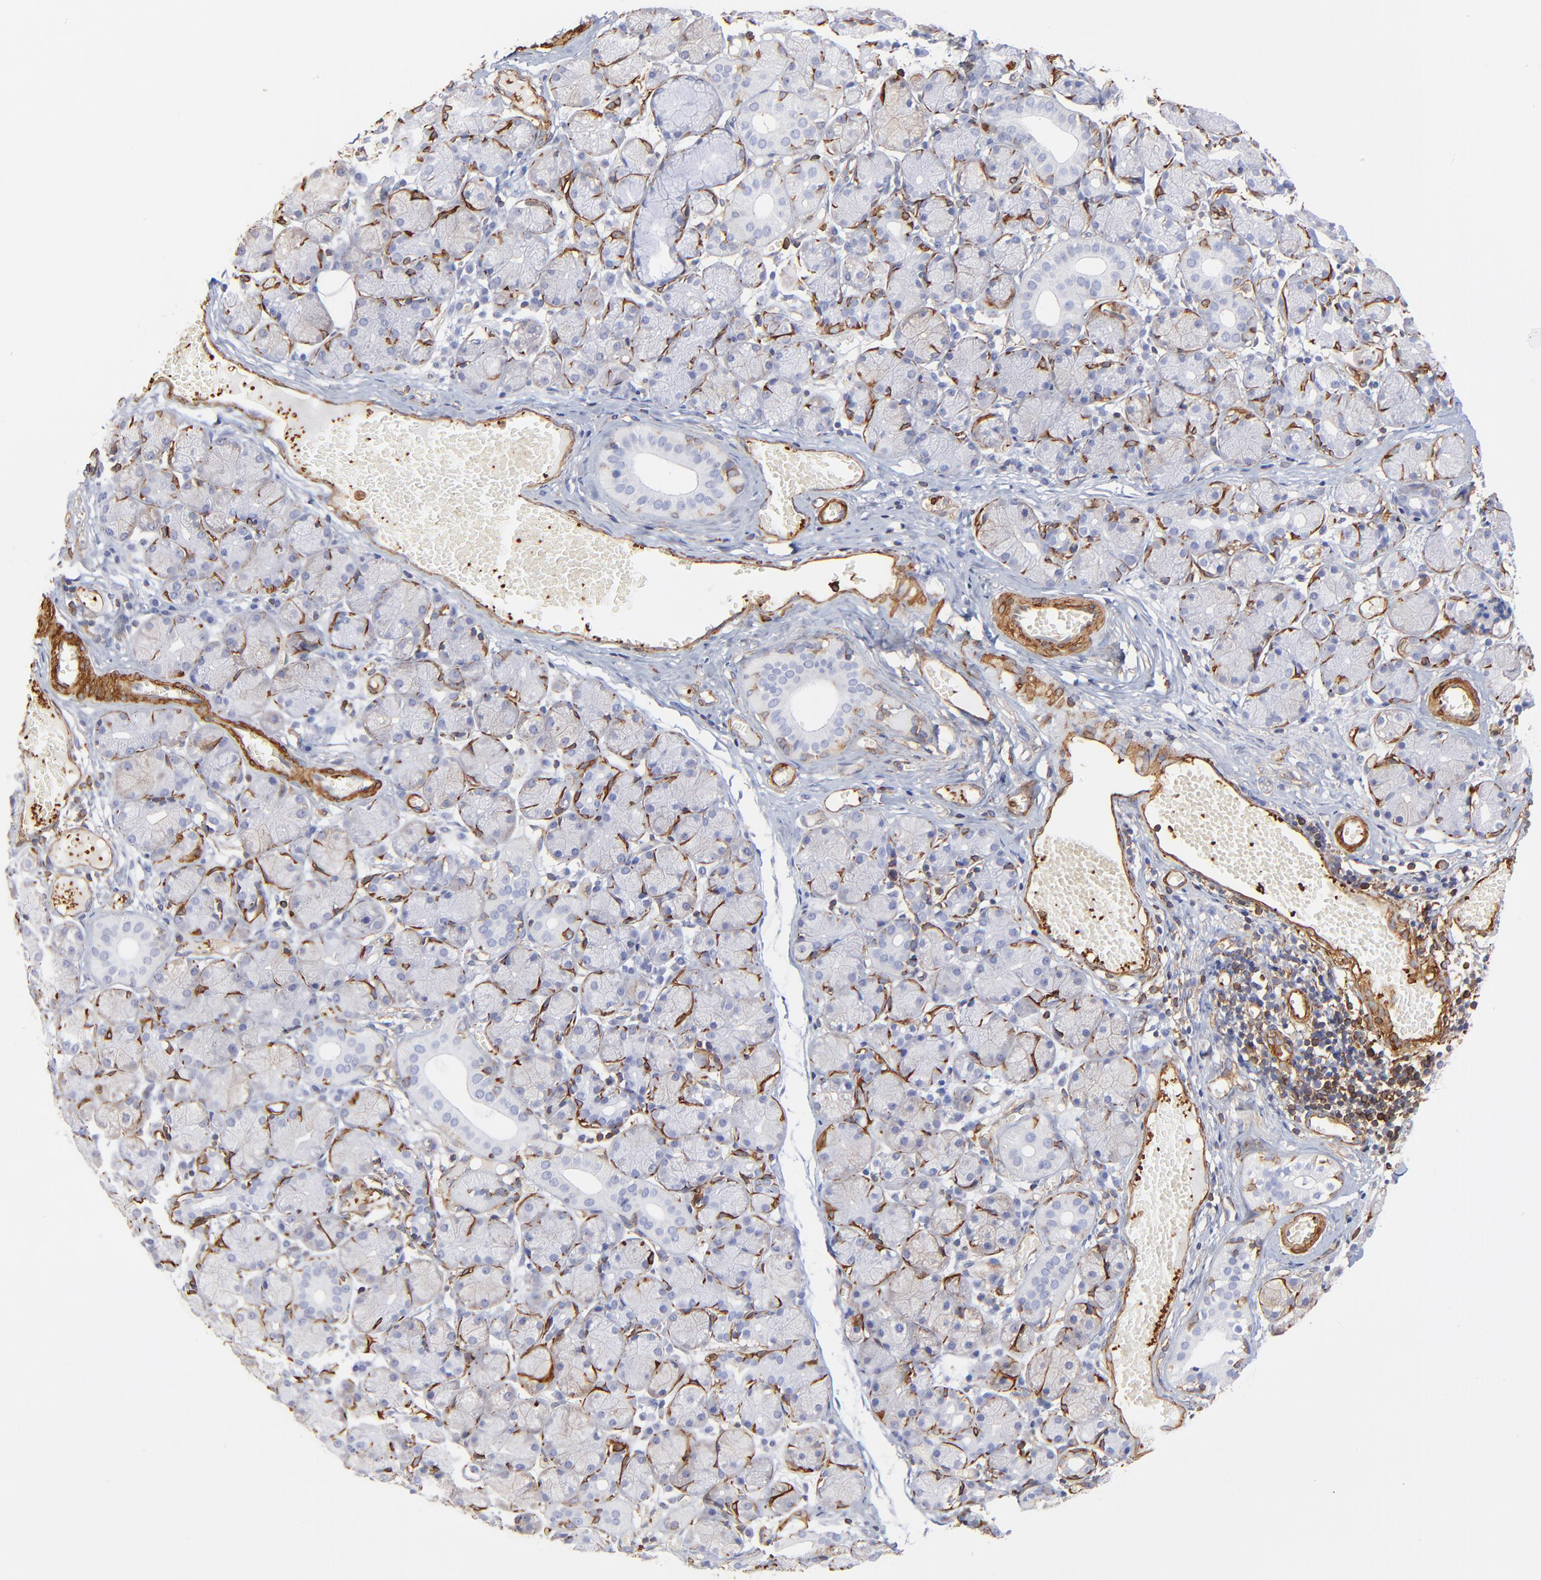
{"staining": {"intensity": "negative", "quantity": "none", "location": "none"}, "tissue": "salivary gland", "cell_type": "Glandular cells", "image_type": "normal", "snomed": [{"axis": "morphology", "description": "Normal tissue, NOS"}, {"axis": "topography", "description": "Salivary gland"}], "caption": "Immunohistochemical staining of unremarkable salivary gland exhibits no significant expression in glandular cells. (Brightfield microscopy of DAB immunohistochemistry at high magnification).", "gene": "FLNA", "patient": {"sex": "female", "age": 24}}